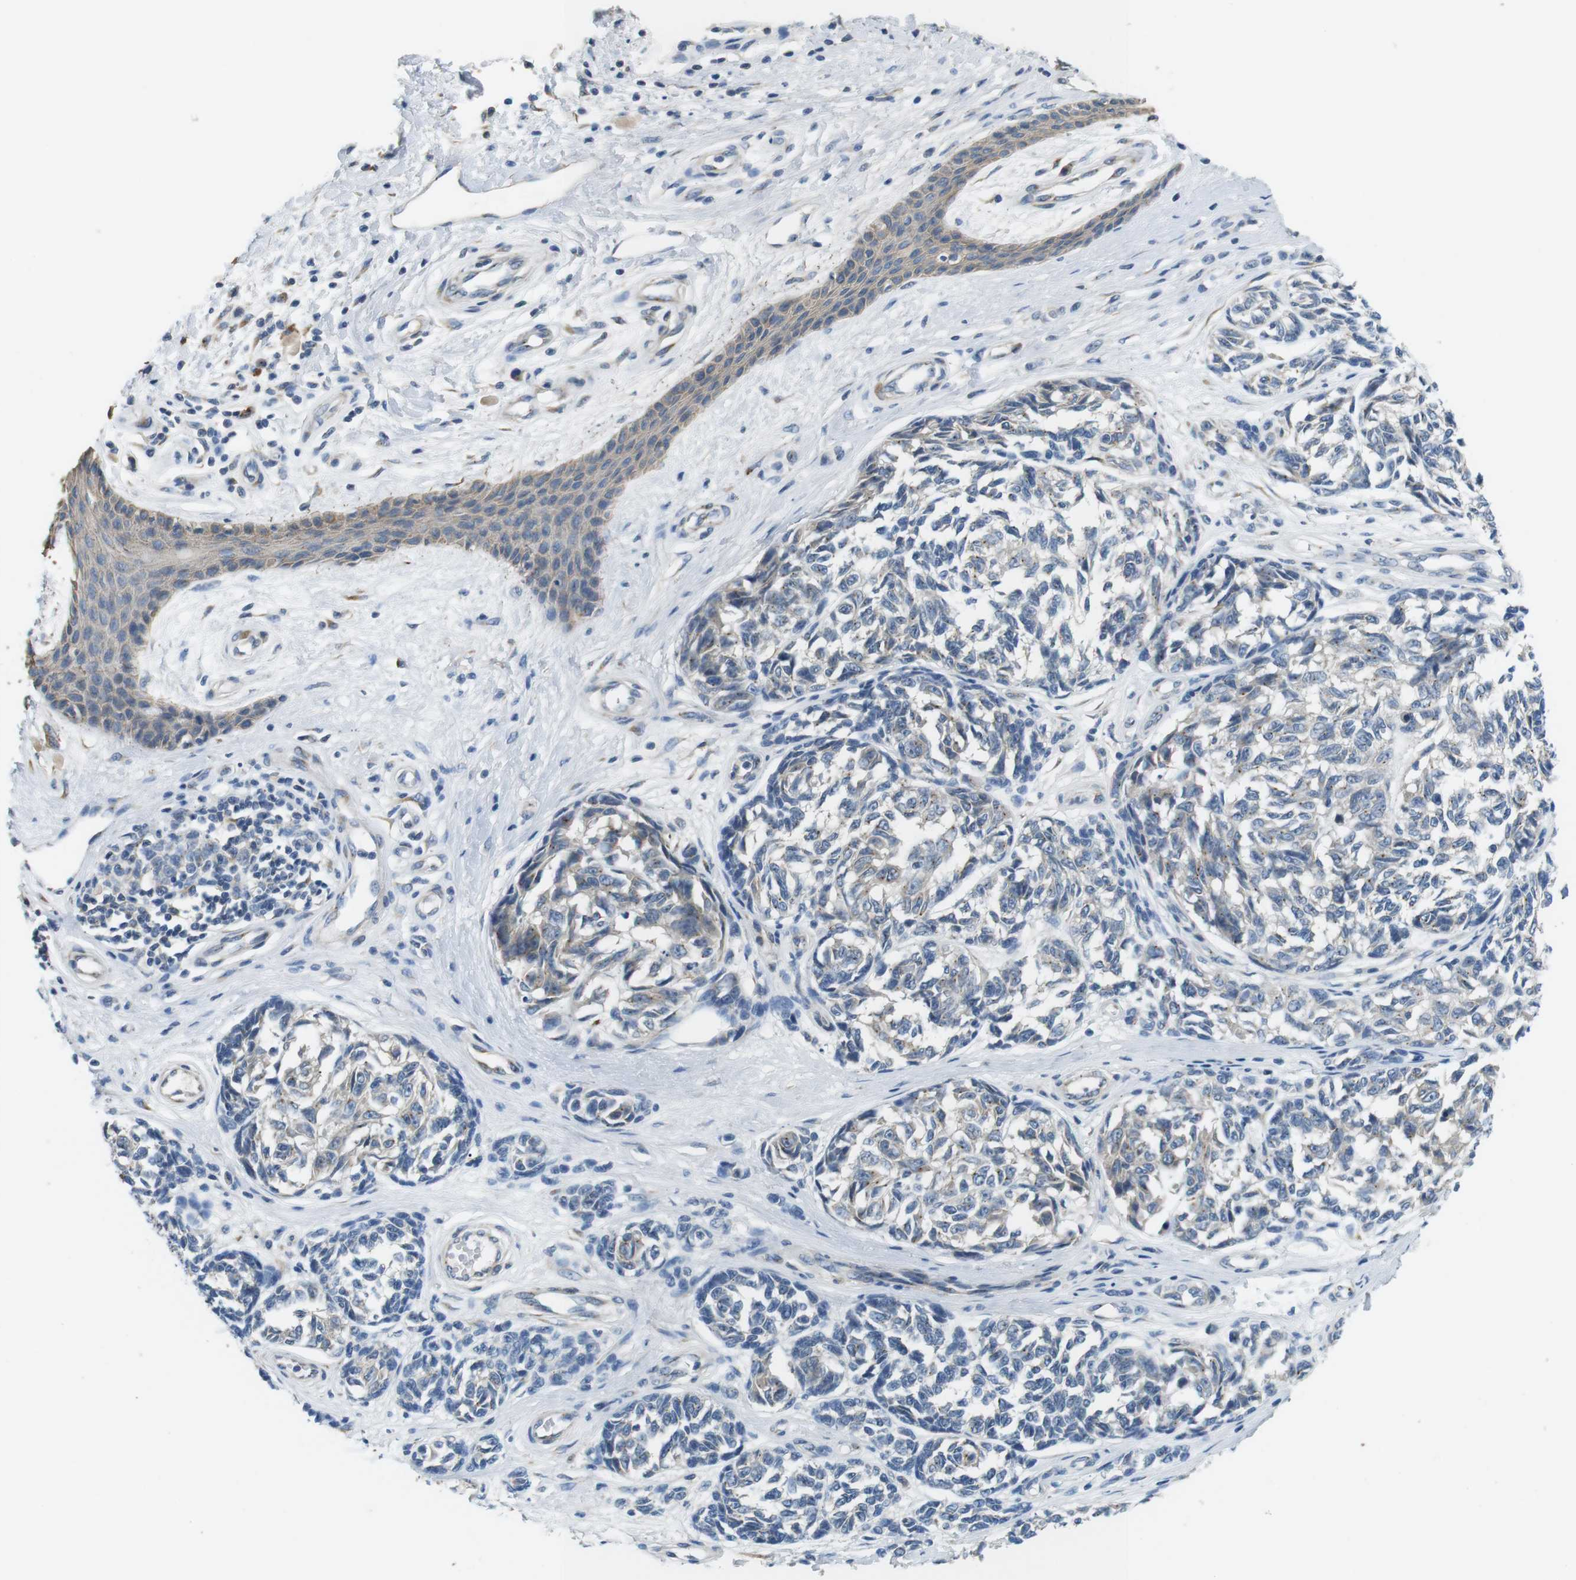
{"staining": {"intensity": "negative", "quantity": "none", "location": "none"}, "tissue": "melanoma", "cell_type": "Tumor cells", "image_type": "cancer", "snomed": [{"axis": "morphology", "description": "Malignant melanoma, NOS"}, {"axis": "topography", "description": "Skin"}], "caption": "The immunohistochemistry photomicrograph has no significant expression in tumor cells of melanoma tissue. (Brightfield microscopy of DAB IHC at high magnification).", "gene": "UNC5CL", "patient": {"sex": "female", "age": 64}}